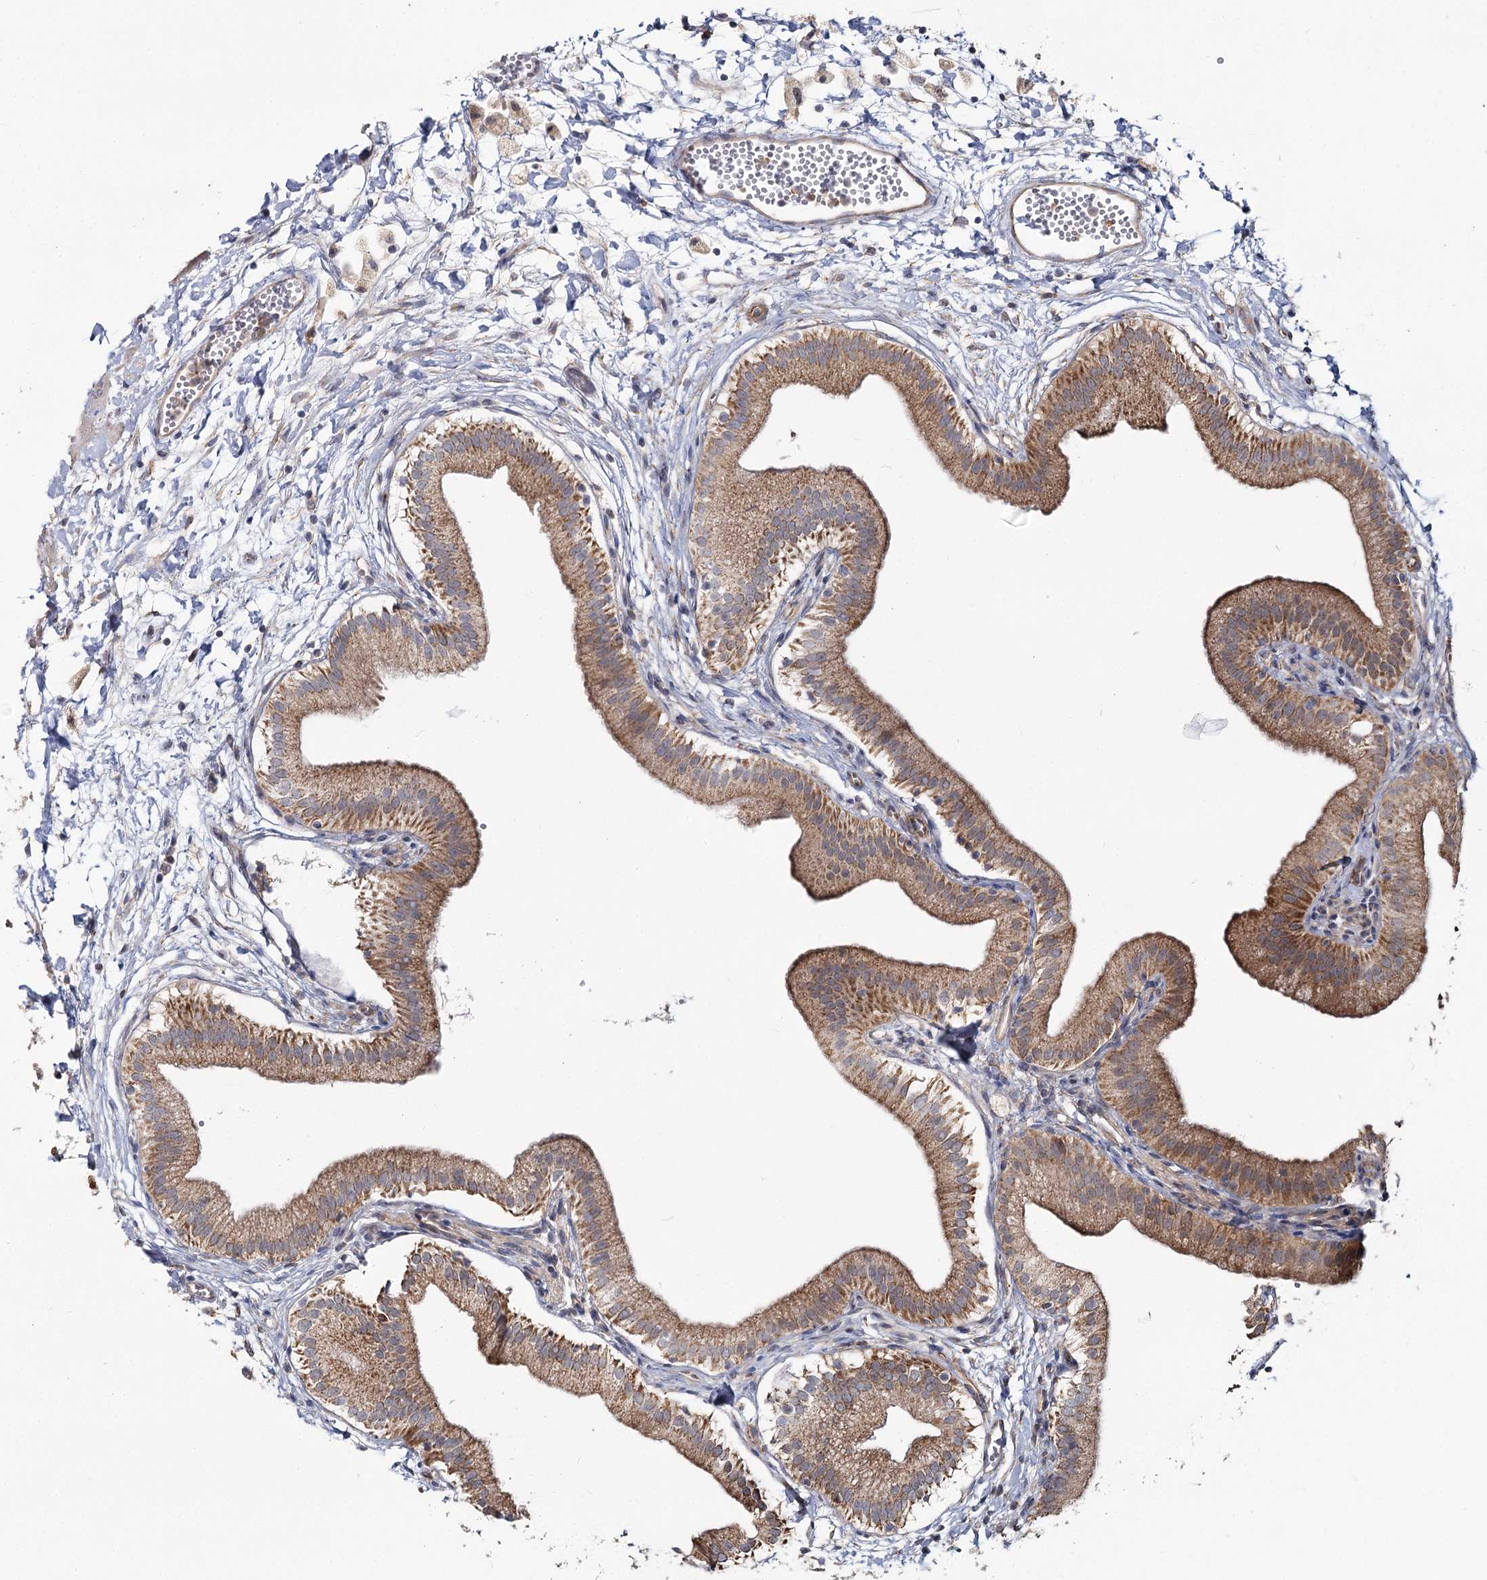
{"staining": {"intensity": "moderate", "quantity": ">75%", "location": "cytoplasmic/membranous"}, "tissue": "gallbladder", "cell_type": "Glandular cells", "image_type": "normal", "snomed": [{"axis": "morphology", "description": "Normal tissue, NOS"}, {"axis": "topography", "description": "Gallbladder"}], "caption": "IHC (DAB) staining of benign gallbladder displays moderate cytoplasmic/membranous protein positivity in about >75% of glandular cells. (Brightfield microscopy of DAB IHC at high magnification).", "gene": "TBC1D9B", "patient": {"sex": "male", "age": 55}}